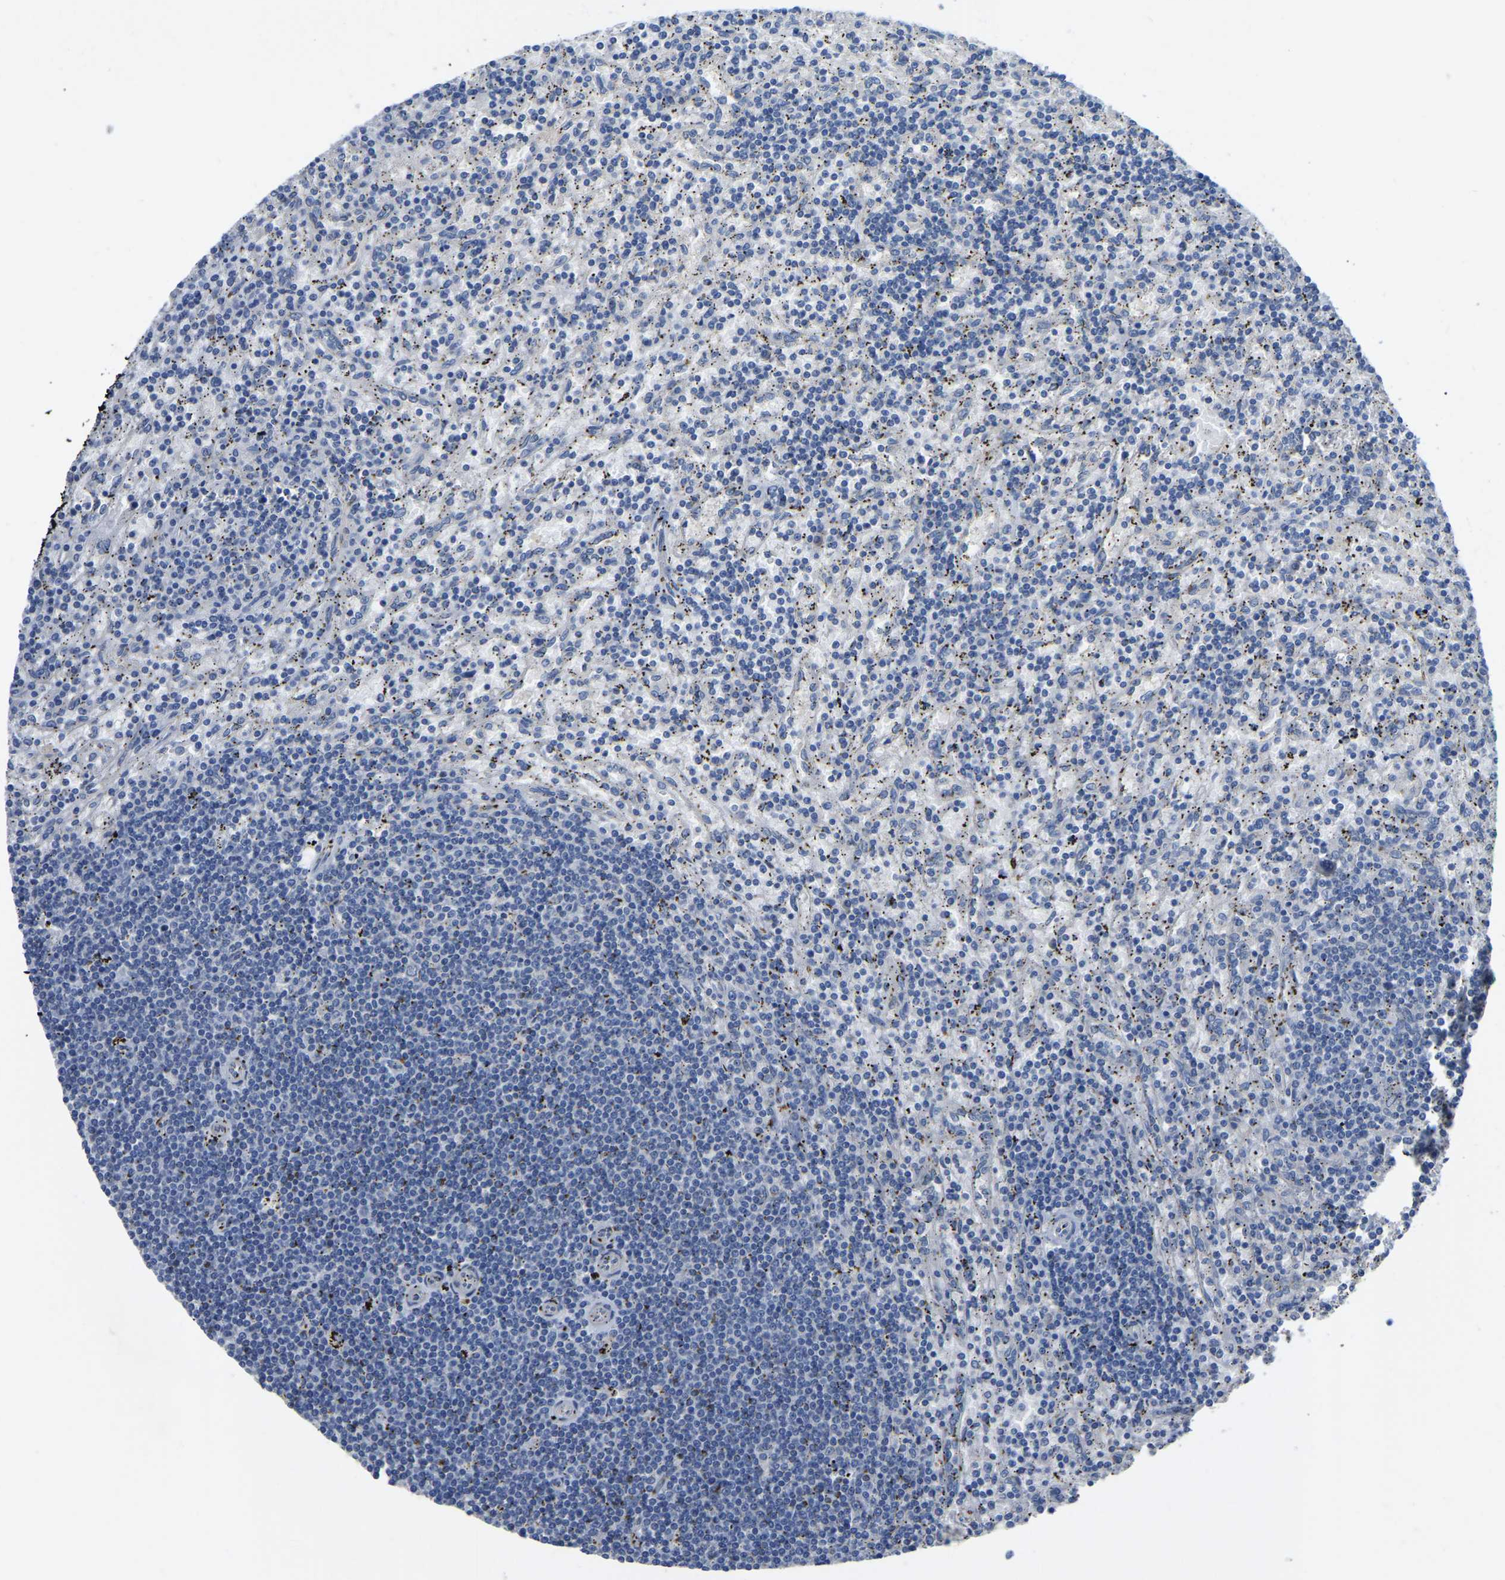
{"staining": {"intensity": "negative", "quantity": "none", "location": "none"}, "tissue": "lymphoma", "cell_type": "Tumor cells", "image_type": "cancer", "snomed": [{"axis": "morphology", "description": "Malignant lymphoma, non-Hodgkin's type, Low grade"}, {"axis": "topography", "description": "Spleen"}], "caption": "Lymphoma was stained to show a protein in brown. There is no significant expression in tumor cells. (DAB immunohistochemistry with hematoxylin counter stain).", "gene": "HIGD2B", "patient": {"sex": "male", "age": 76}}